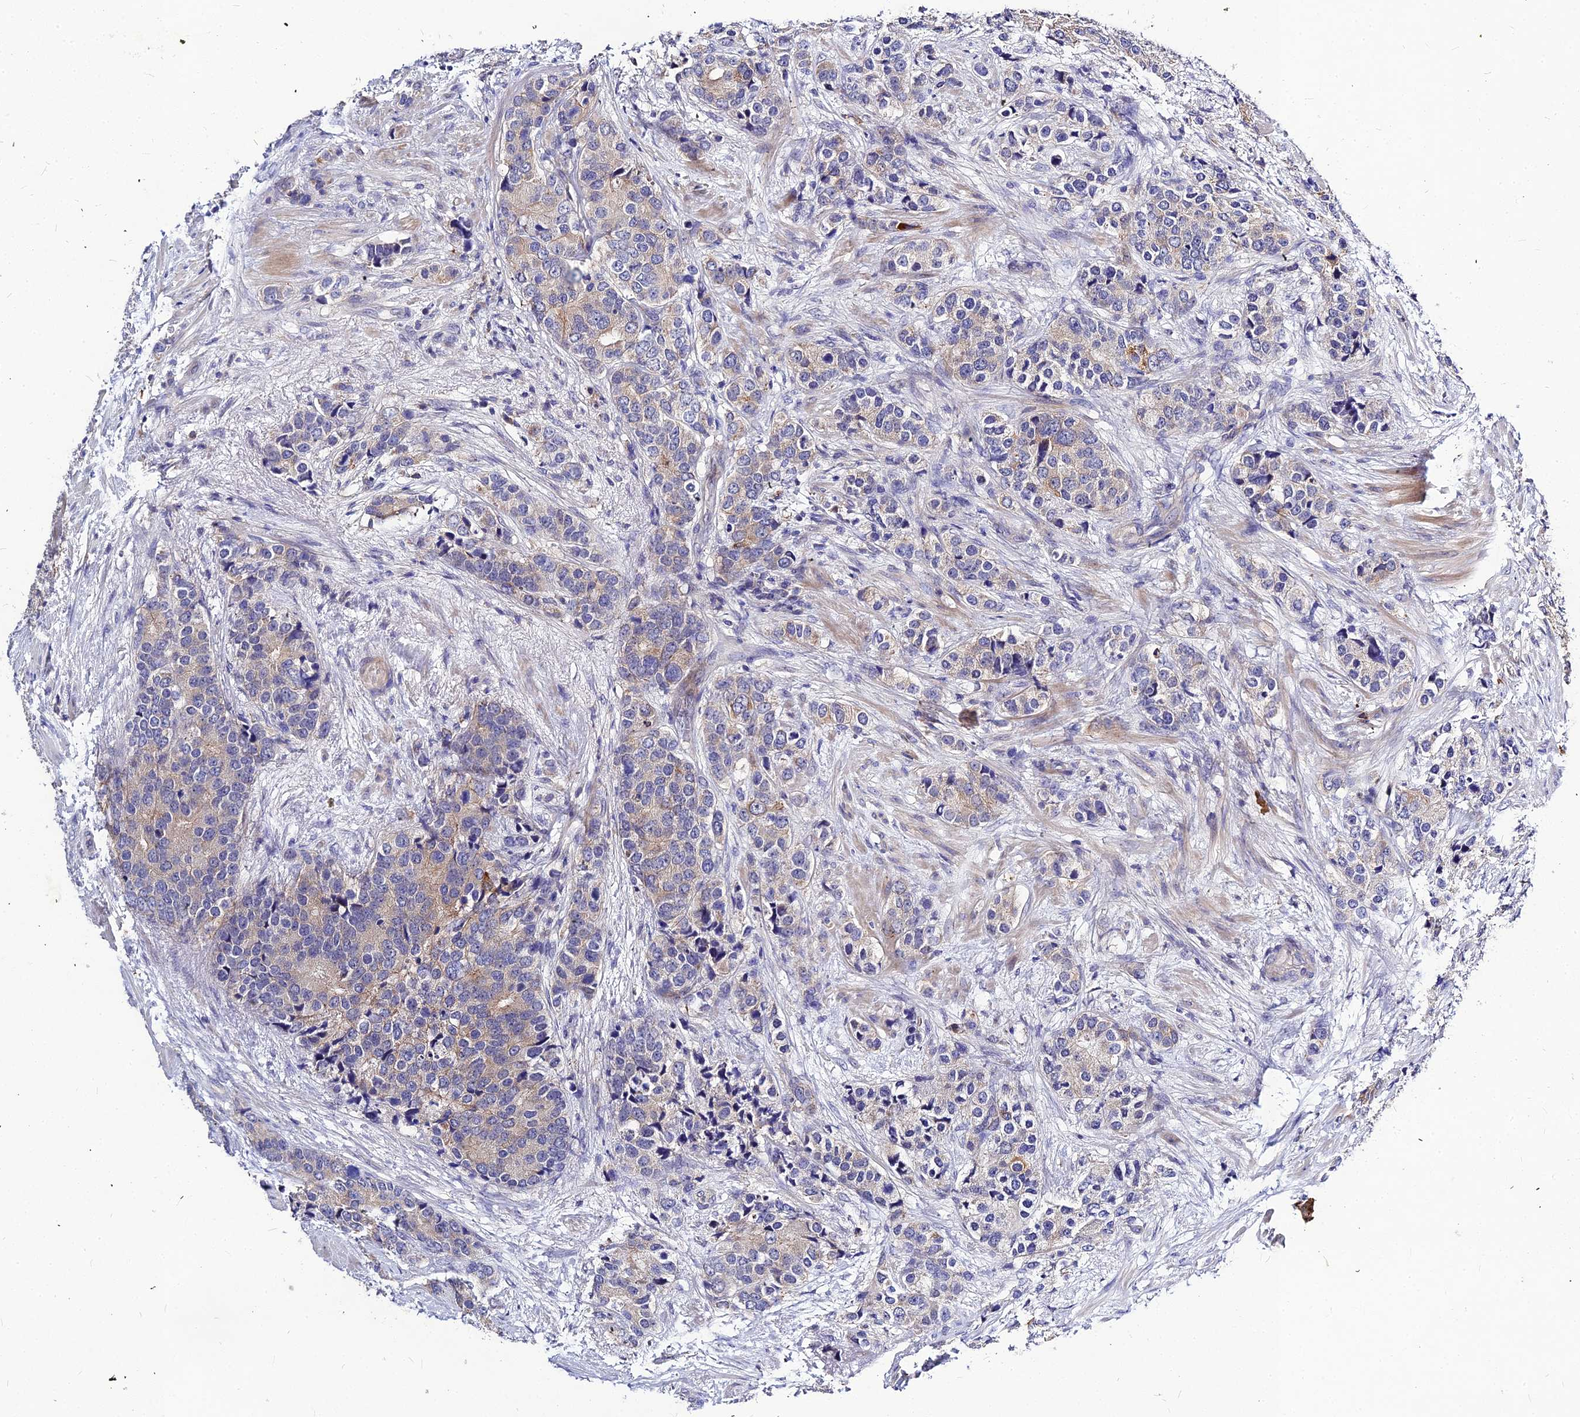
{"staining": {"intensity": "moderate", "quantity": "<25%", "location": "cytoplasmic/membranous"}, "tissue": "prostate cancer", "cell_type": "Tumor cells", "image_type": "cancer", "snomed": [{"axis": "morphology", "description": "Adenocarcinoma, High grade"}, {"axis": "topography", "description": "Prostate"}], "caption": "Protein expression analysis of human prostate cancer (high-grade adenocarcinoma) reveals moderate cytoplasmic/membranous expression in about <25% of tumor cells.", "gene": "DMRTA1", "patient": {"sex": "male", "age": 62}}